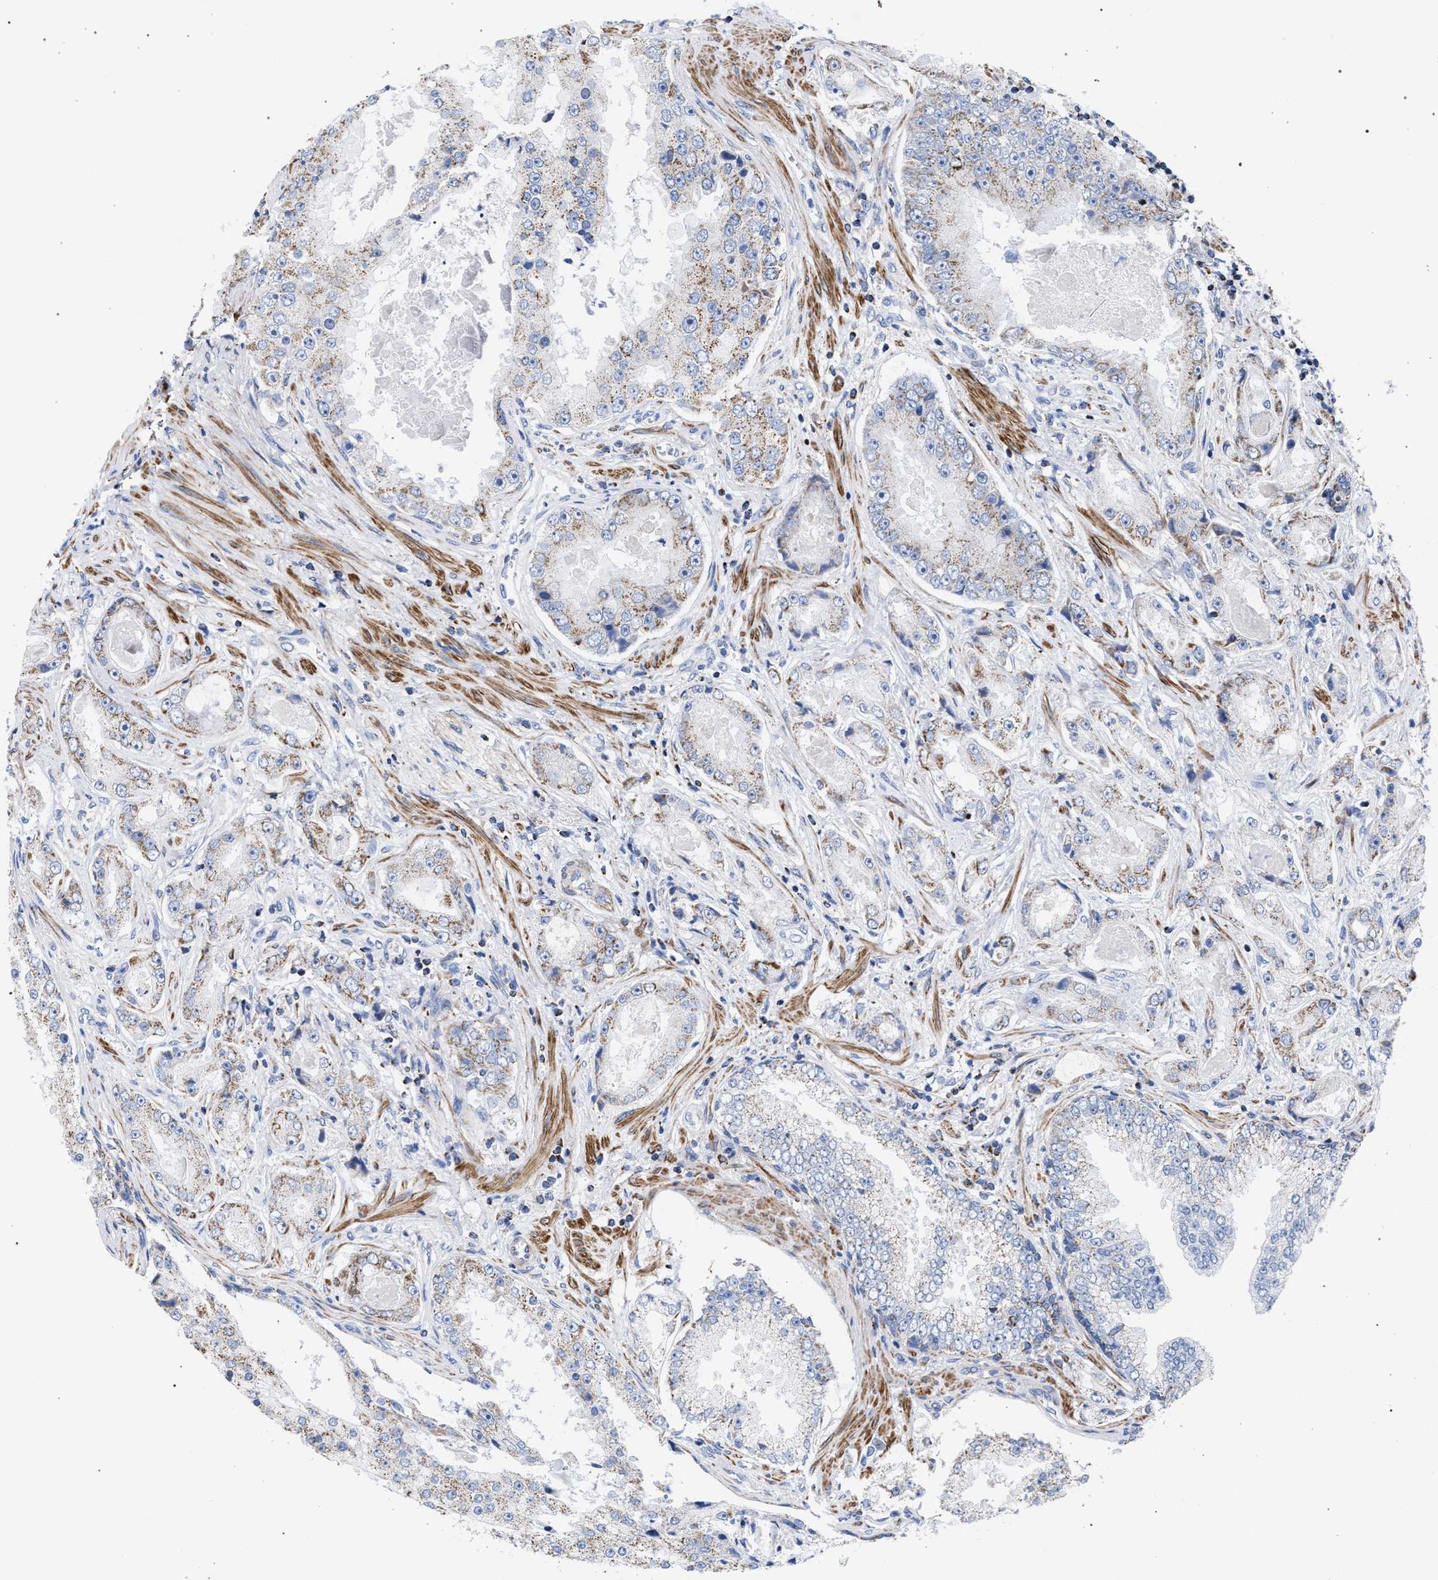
{"staining": {"intensity": "weak", "quantity": ">75%", "location": "cytoplasmic/membranous"}, "tissue": "prostate cancer", "cell_type": "Tumor cells", "image_type": "cancer", "snomed": [{"axis": "morphology", "description": "Adenocarcinoma, High grade"}, {"axis": "topography", "description": "Prostate"}], "caption": "Human prostate cancer (adenocarcinoma (high-grade)) stained with a brown dye displays weak cytoplasmic/membranous positive staining in approximately >75% of tumor cells.", "gene": "ACADS", "patient": {"sex": "male", "age": 73}}